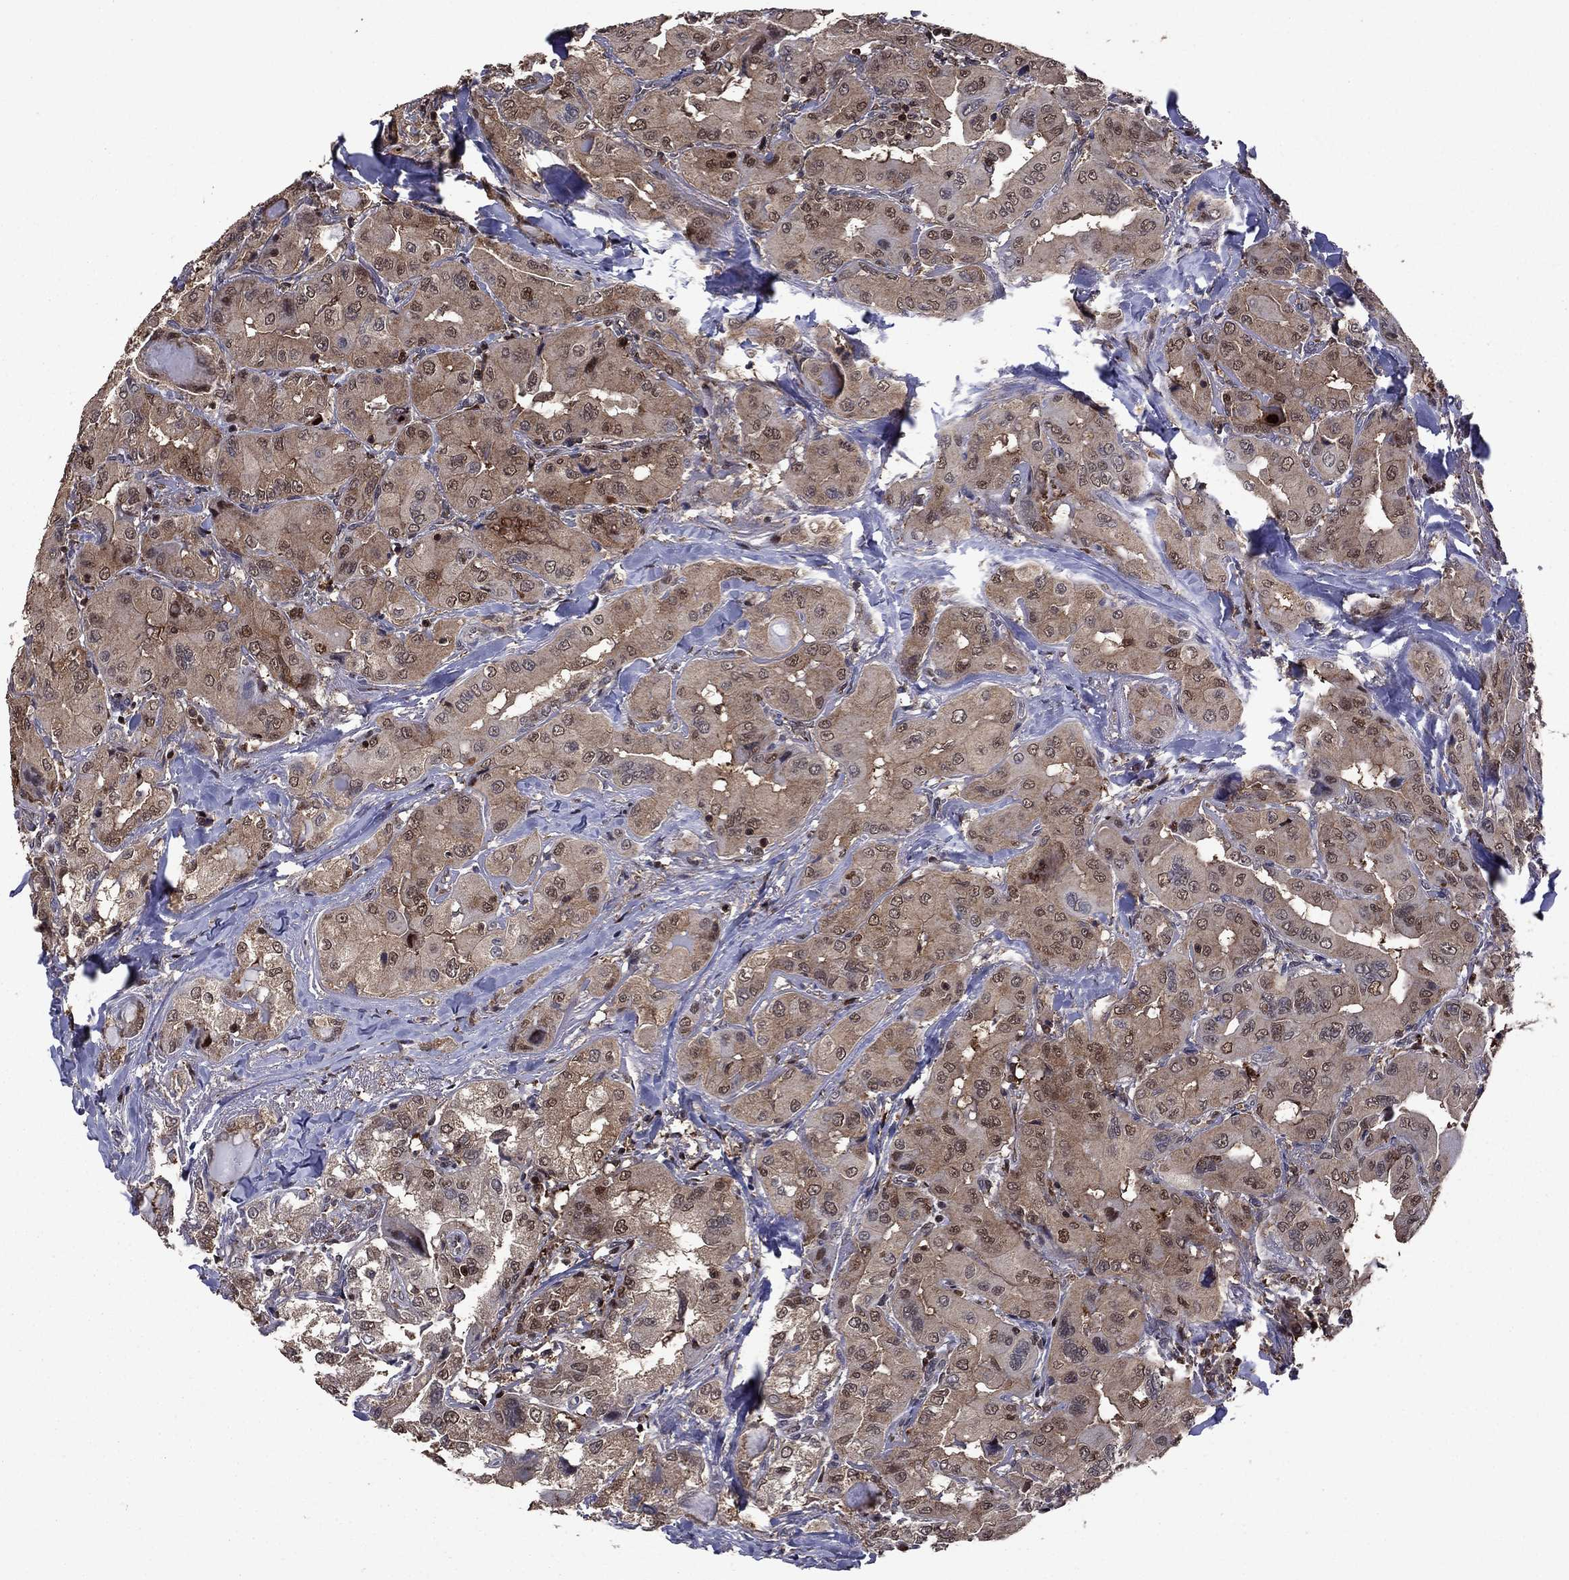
{"staining": {"intensity": "moderate", "quantity": "<25%", "location": "cytoplasmic/membranous,nuclear"}, "tissue": "thyroid cancer", "cell_type": "Tumor cells", "image_type": "cancer", "snomed": [{"axis": "morphology", "description": "Normal tissue, NOS"}, {"axis": "morphology", "description": "Papillary adenocarcinoma, NOS"}, {"axis": "topography", "description": "Thyroid gland"}], "caption": "Thyroid cancer (papillary adenocarcinoma) stained with immunohistochemistry (IHC) demonstrates moderate cytoplasmic/membranous and nuclear staining in approximately <25% of tumor cells. The staining was performed using DAB, with brown indicating positive protein expression. Nuclei are stained blue with hematoxylin.", "gene": "APPBP2", "patient": {"sex": "female", "age": 66}}